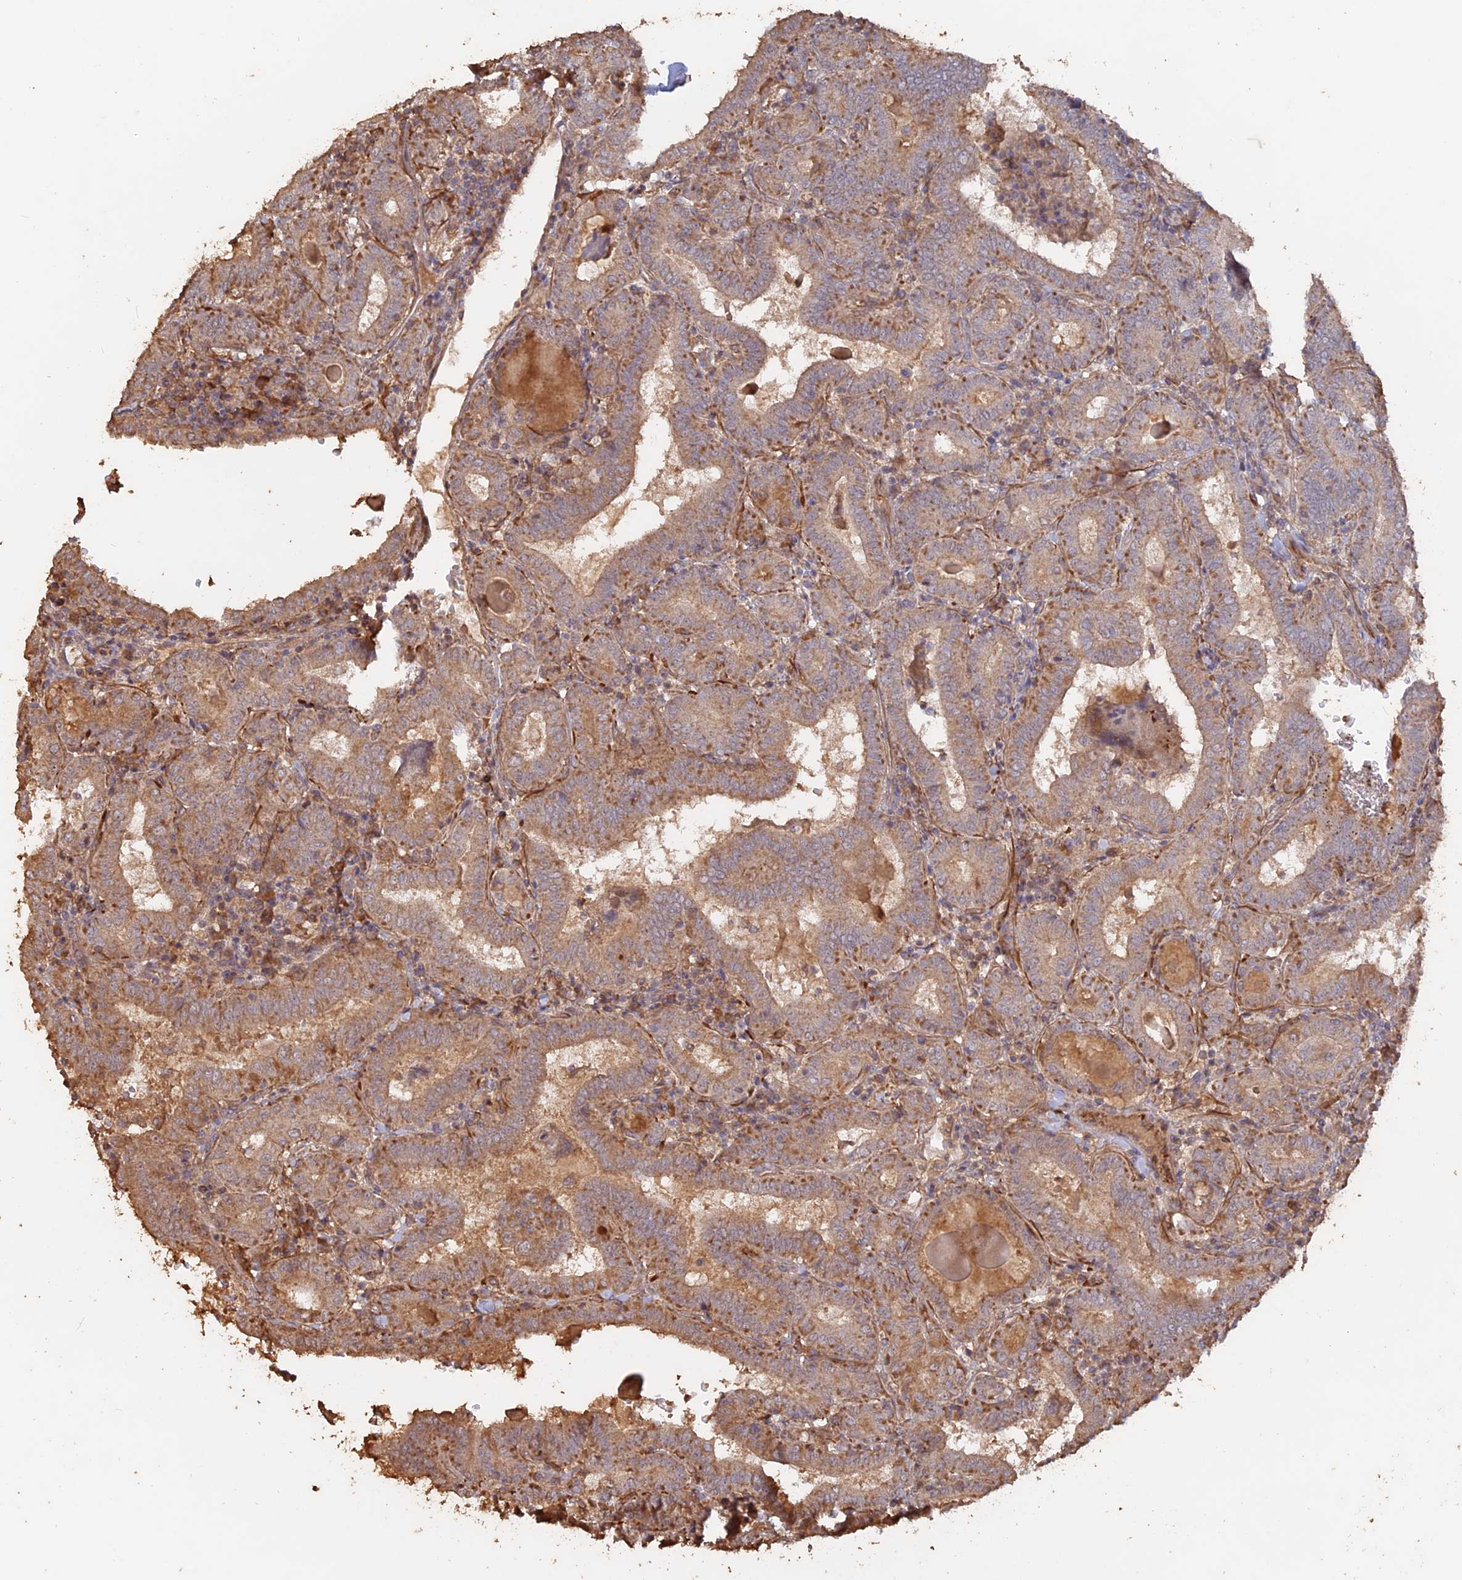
{"staining": {"intensity": "moderate", "quantity": "25%-75%", "location": "cytoplasmic/membranous"}, "tissue": "thyroid cancer", "cell_type": "Tumor cells", "image_type": "cancer", "snomed": [{"axis": "morphology", "description": "Papillary adenocarcinoma, NOS"}, {"axis": "topography", "description": "Thyroid gland"}], "caption": "Immunohistochemical staining of thyroid cancer (papillary adenocarcinoma) demonstrates medium levels of moderate cytoplasmic/membranous staining in about 25%-75% of tumor cells. Nuclei are stained in blue.", "gene": "LAYN", "patient": {"sex": "female", "age": 72}}